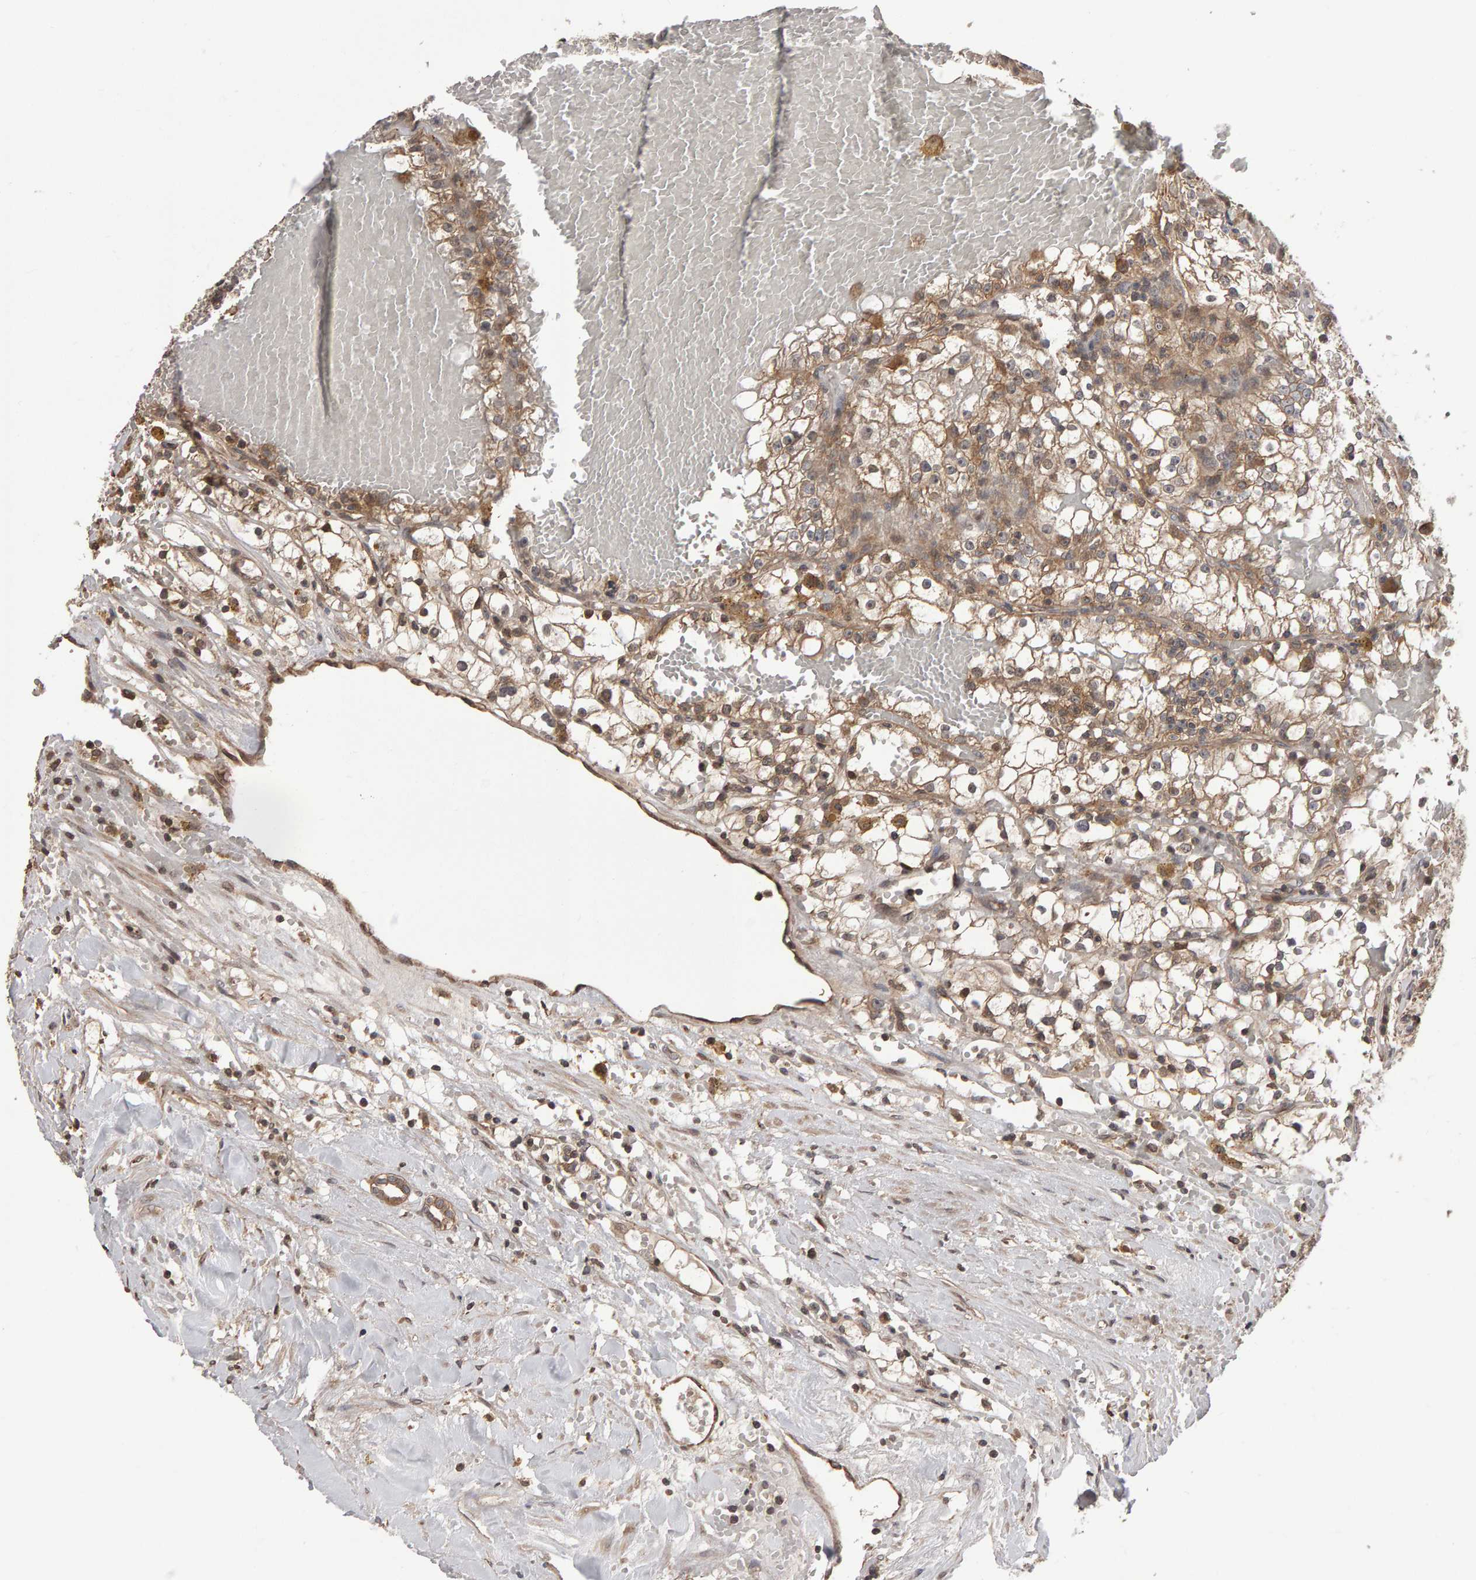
{"staining": {"intensity": "moderate", "quantity": ">75%", "location": "cytoplasmic/membranous"}, "tissue": "renal cancer", "cell_type": "Tumor cells", "image_type": "cancer", "snomed": [{"axis": "morphology", "description": "Adenocarcinoma, NOS"}, {"axis": "topography", "description": "Kidney"}], "caption": "Renal cancer was stained to show a protein in brown. There is medium levels of moderate cytoplasmic/membranous expression in approximately >75% of tumor cells.", "gene": "SCRIB", "patient": {"sex": "male", "age": 56}}